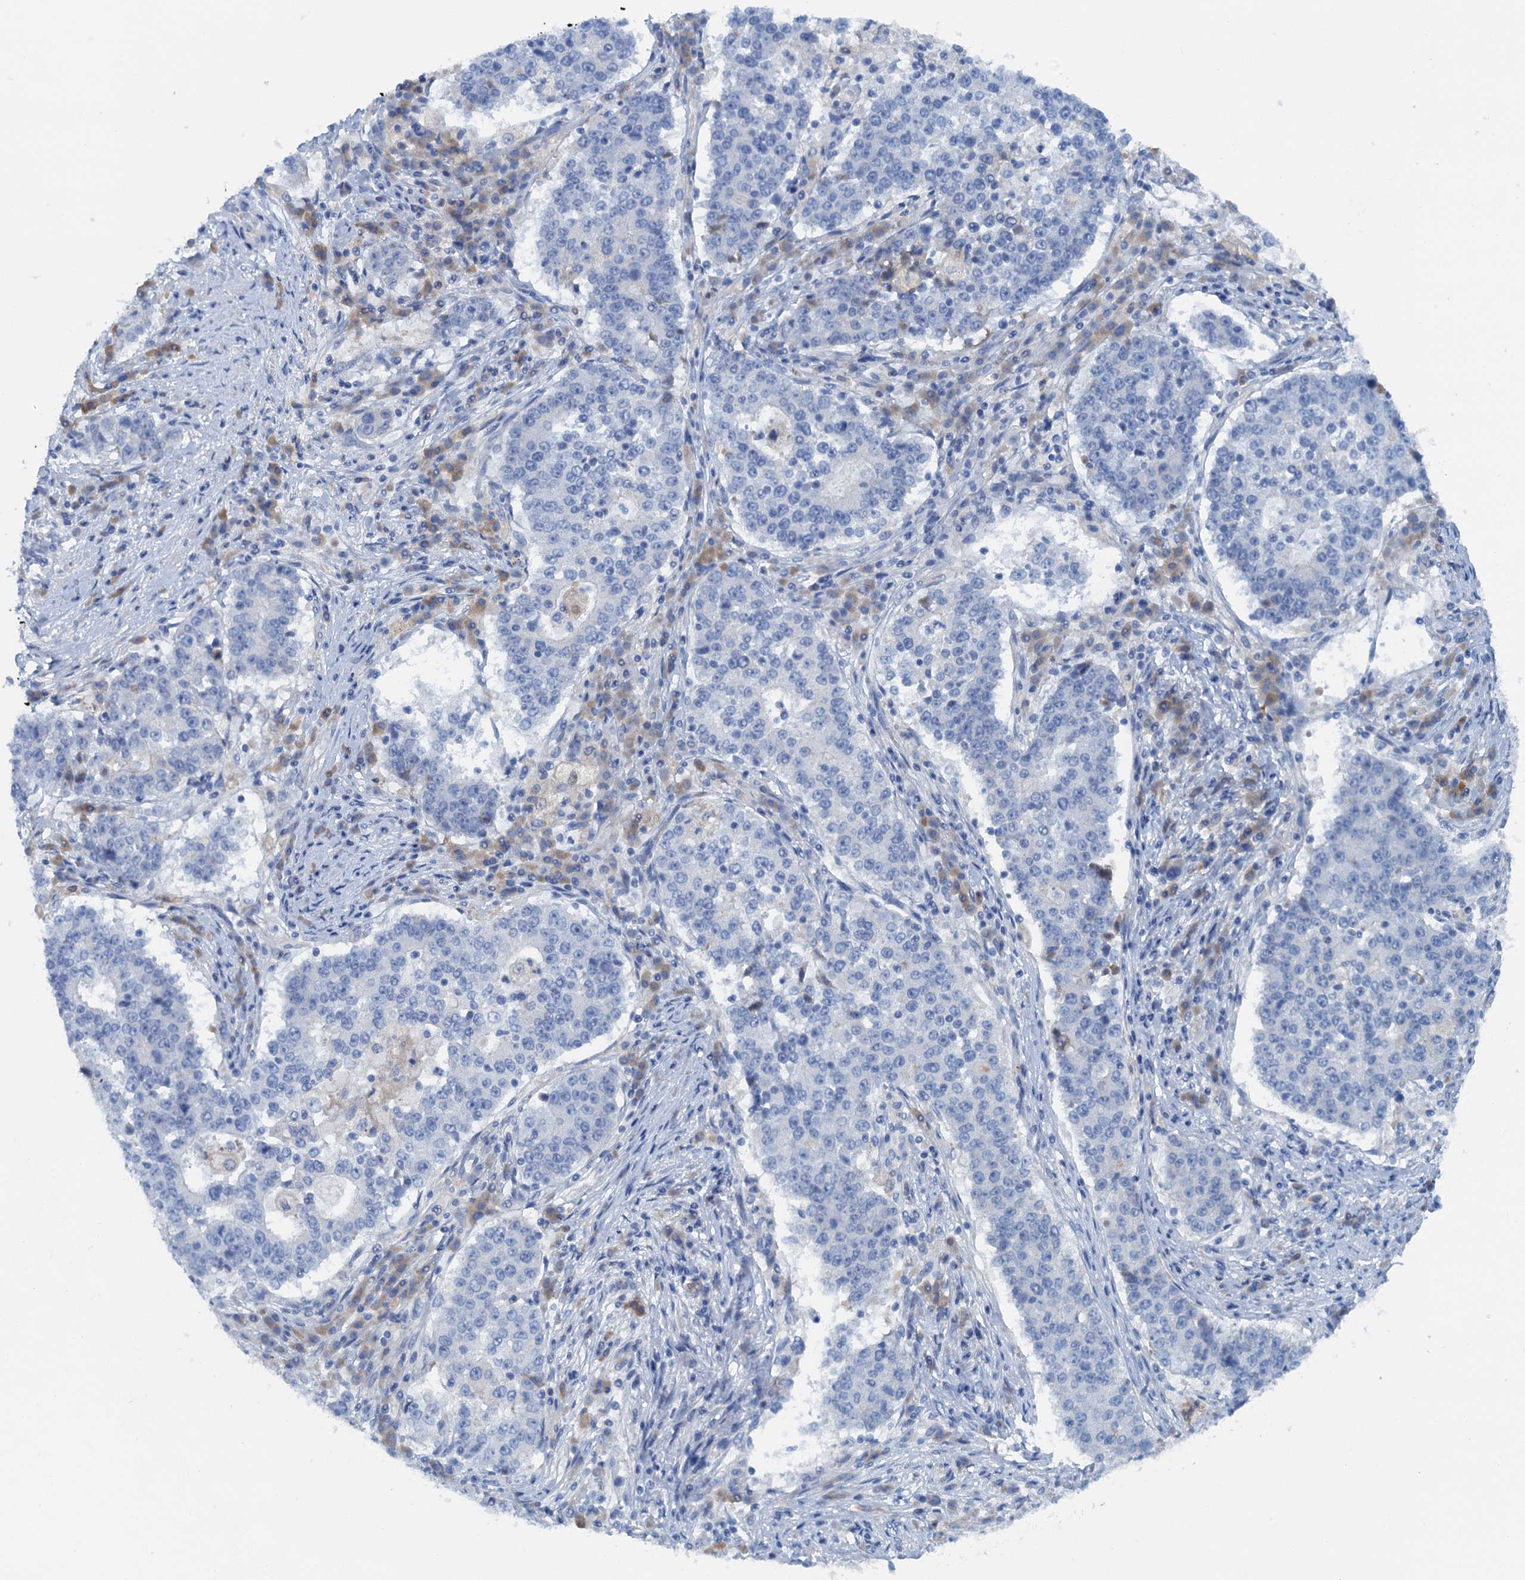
{"staining": {"intensity": "negative", "quantity": "none", "location": "none"}, "tissue": "stomach cancer", "cell_type": "Tumor cells", "image_type": "cancer", "snomed": [{"axis": "morphology", "description": "Adenocarcinoma, NOS"}, {"axis": "topography", "description": "Stomach"}], "caption": "Immunohistochemistry image of neoplastic tissue: stomach adenocarcinoma stained with DAB displays no significant protein expression in tumor cells.", "gene": "MYADML2", "patient": {"sex": "male", "age": 59}}